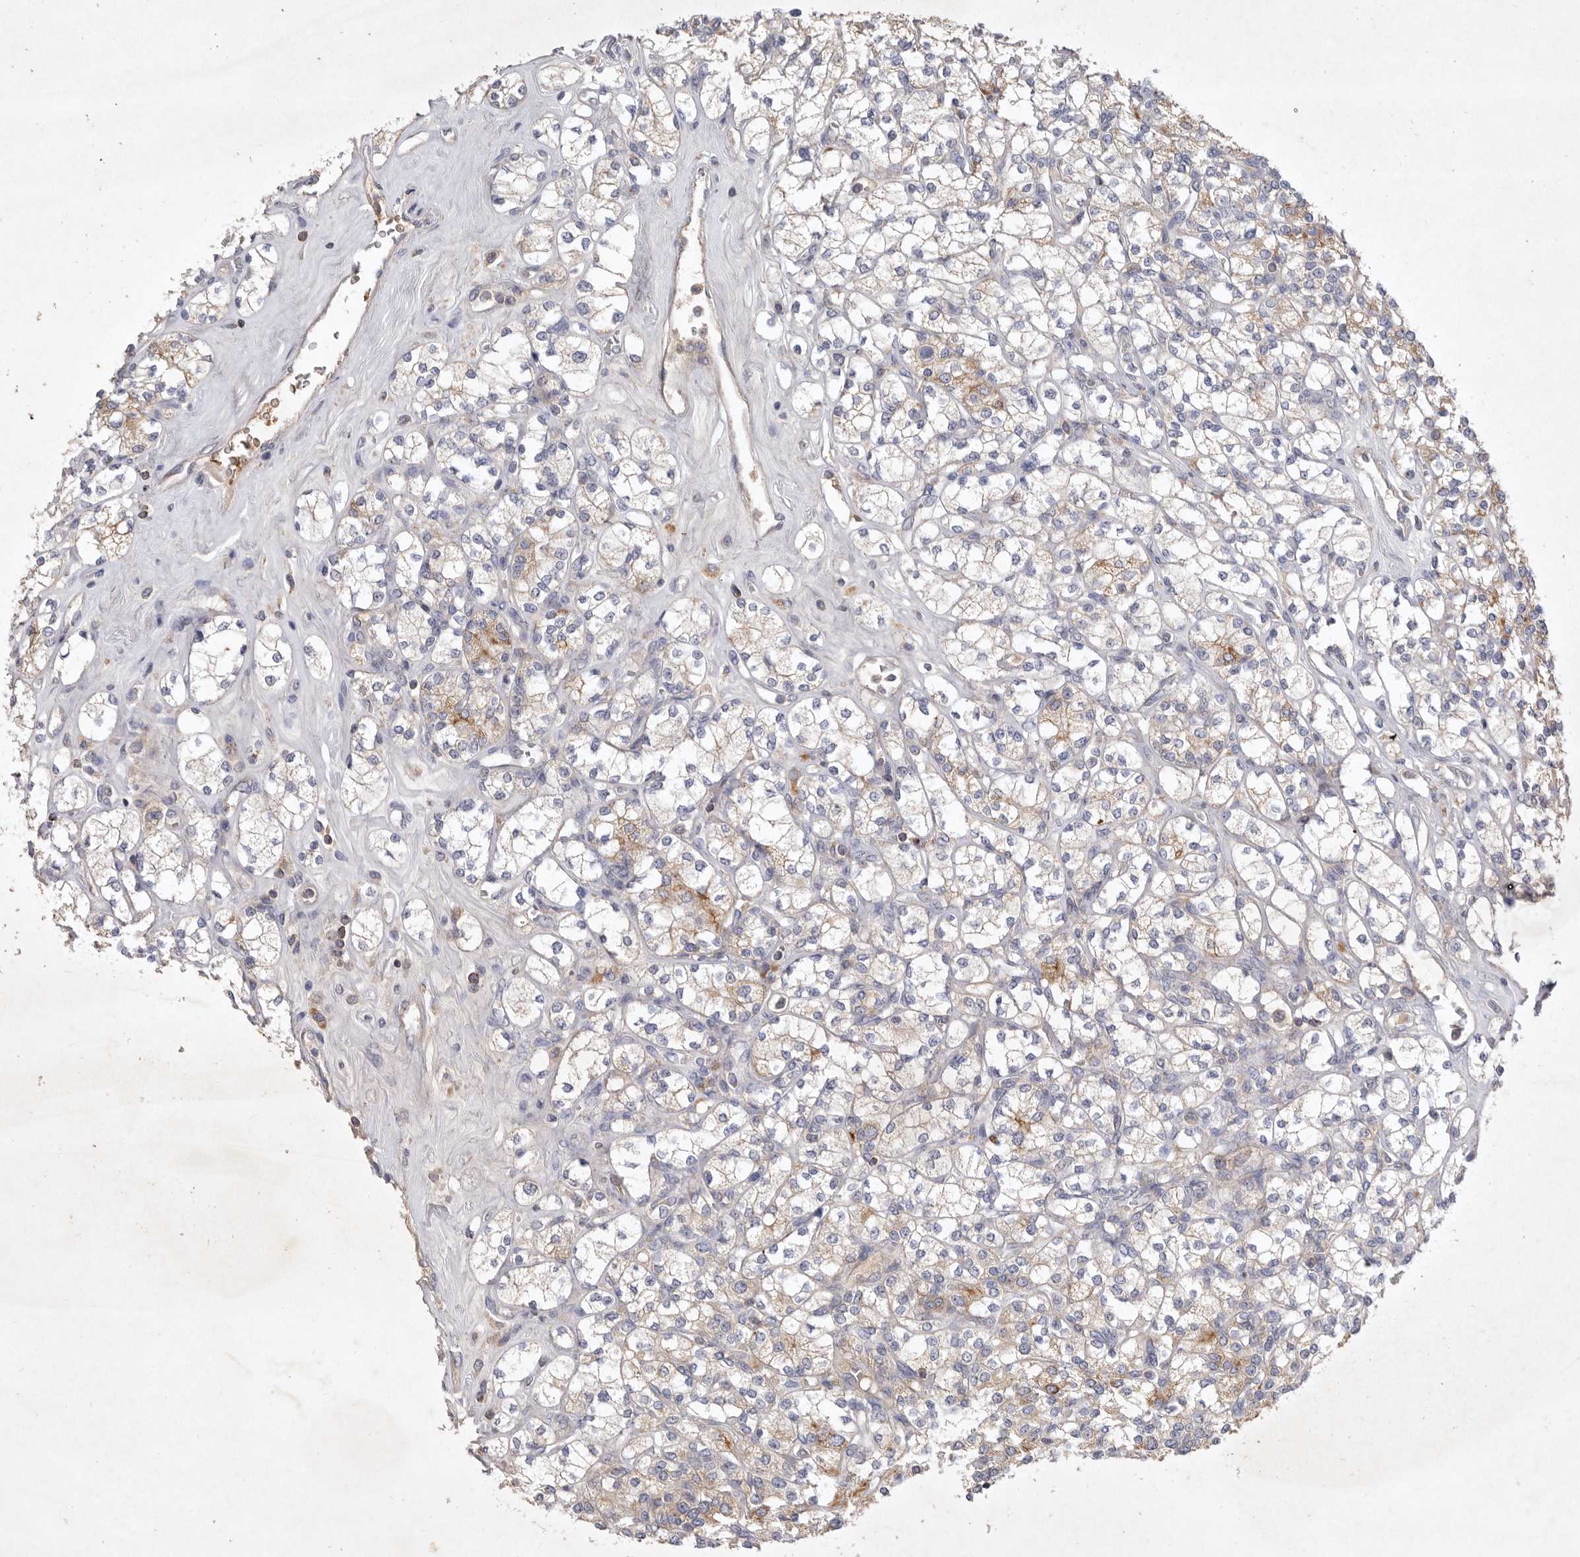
{"staining": {"intensity": "moderate", "quantity": "<25%", "location": "cytoplasmic/membranous"}, "tissue": "renal cancer", "cell_type": "Tumor cells", "image_type": "cancer", "snomed": [{"axis": "morphology", "description": "Adenocarcinoma, NOS"}, {"axis": "topography", "description": "Kidney"}], "caption": "DAB immunohistochemical staining of human adenocarcinoma (renal) reveals moderate cytoplasmic/membranous protein expression in about <25% of tumor cells. Nuclei are stained in blue.", "gene": "TNFSF14", "patient": {"sex": "male", "age": 77}}